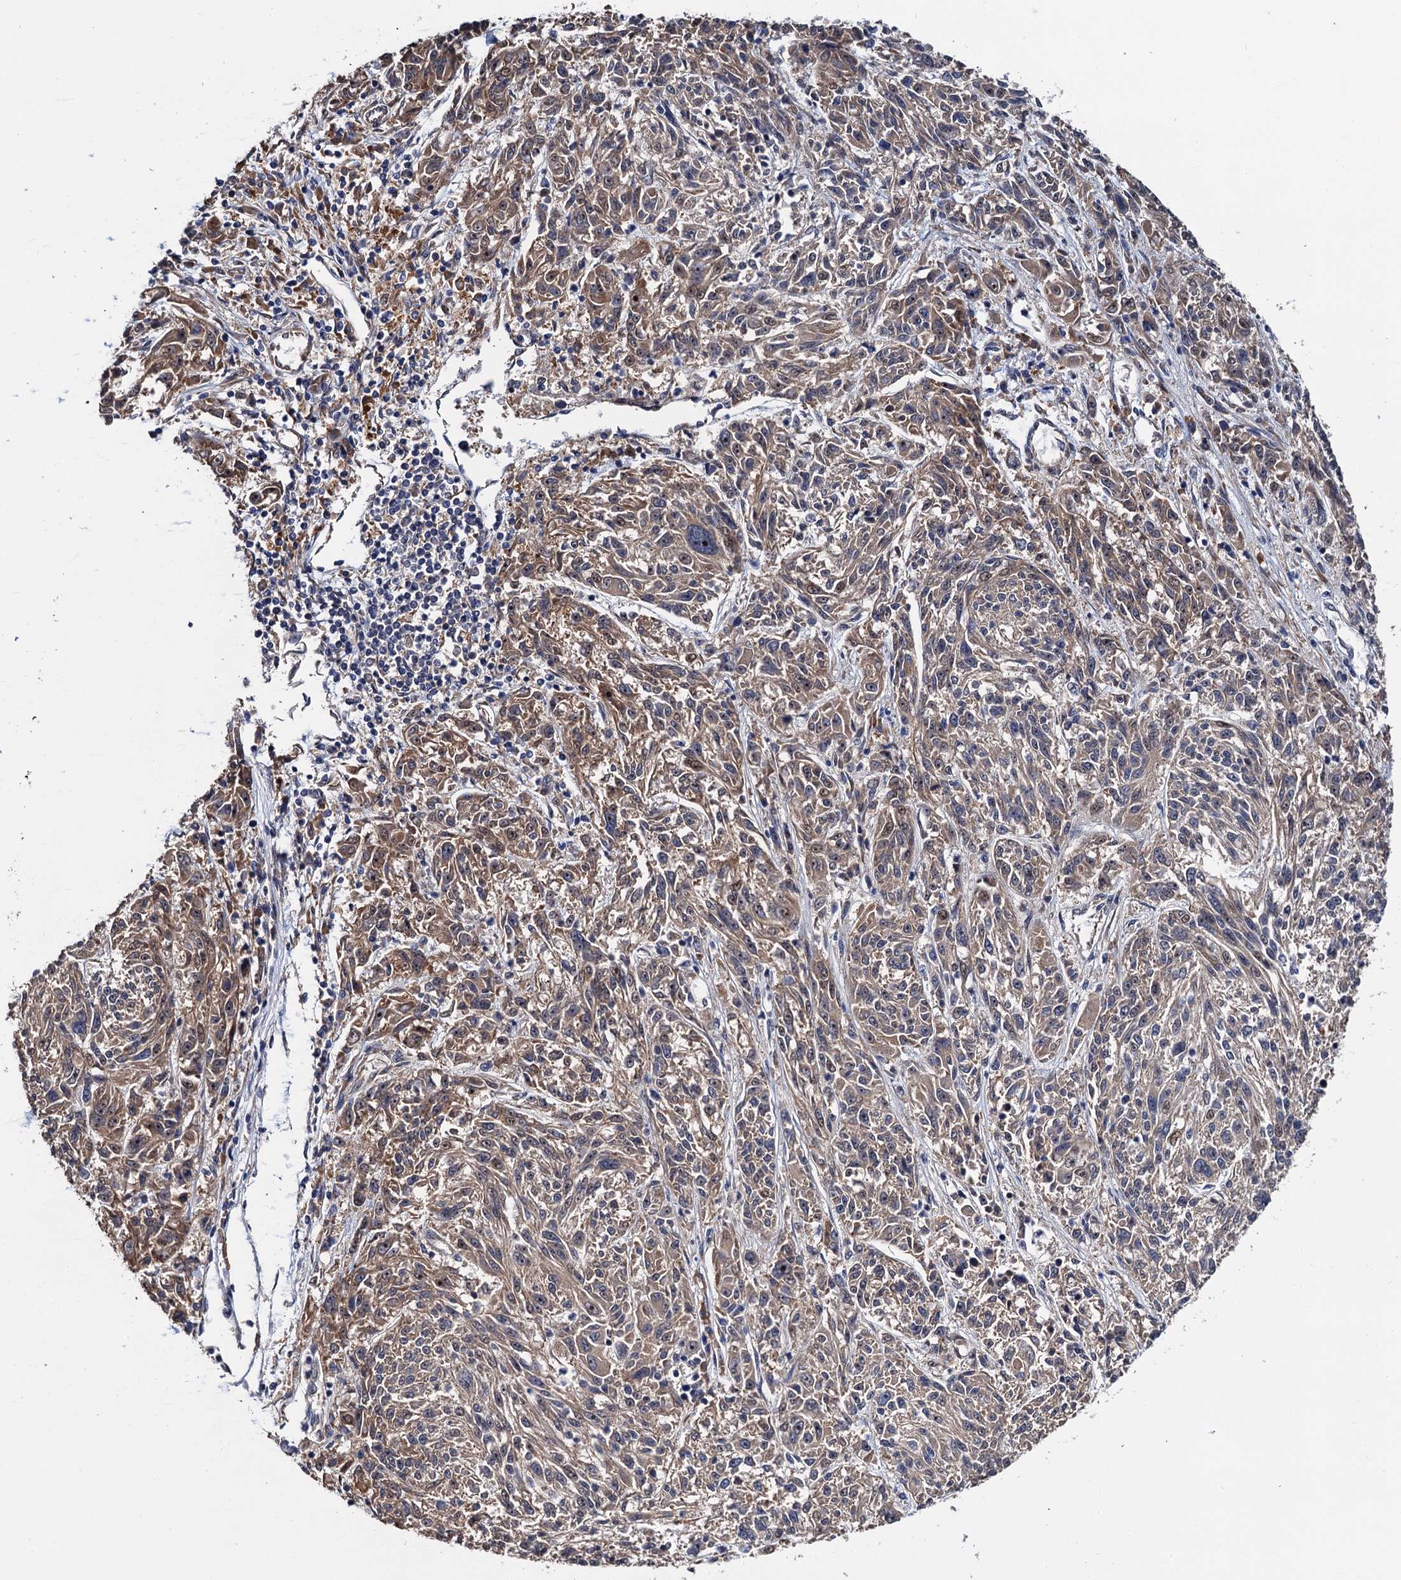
{"staining": {"intensity": "weak", "quantity": ">75%", "location": "cytoplasmic/membranous"}, "tissue": "melanoma", "cell_type": "Tumor cells", "image_type": "cancer", "snomed": [{"axis": "morphology", "description": "Malignant melanoma, NOS"}, {"axis": "topography", "description": "Skin"}], "caption": "IHC staining of malignant melanoma, which displays low levels of weak cytoplasmic/membranous expression in about >75% of tumor cells indicating weak cytoplasmic/membranous protein expression. The staining was performed using DAB (3,3'-diaminobenzidine) (brown) for protein detection and nuclei were counterstained in hematoxylin (blue).", "gene": "TRMT112", "patient": {"sex": "male", "age": 53}}